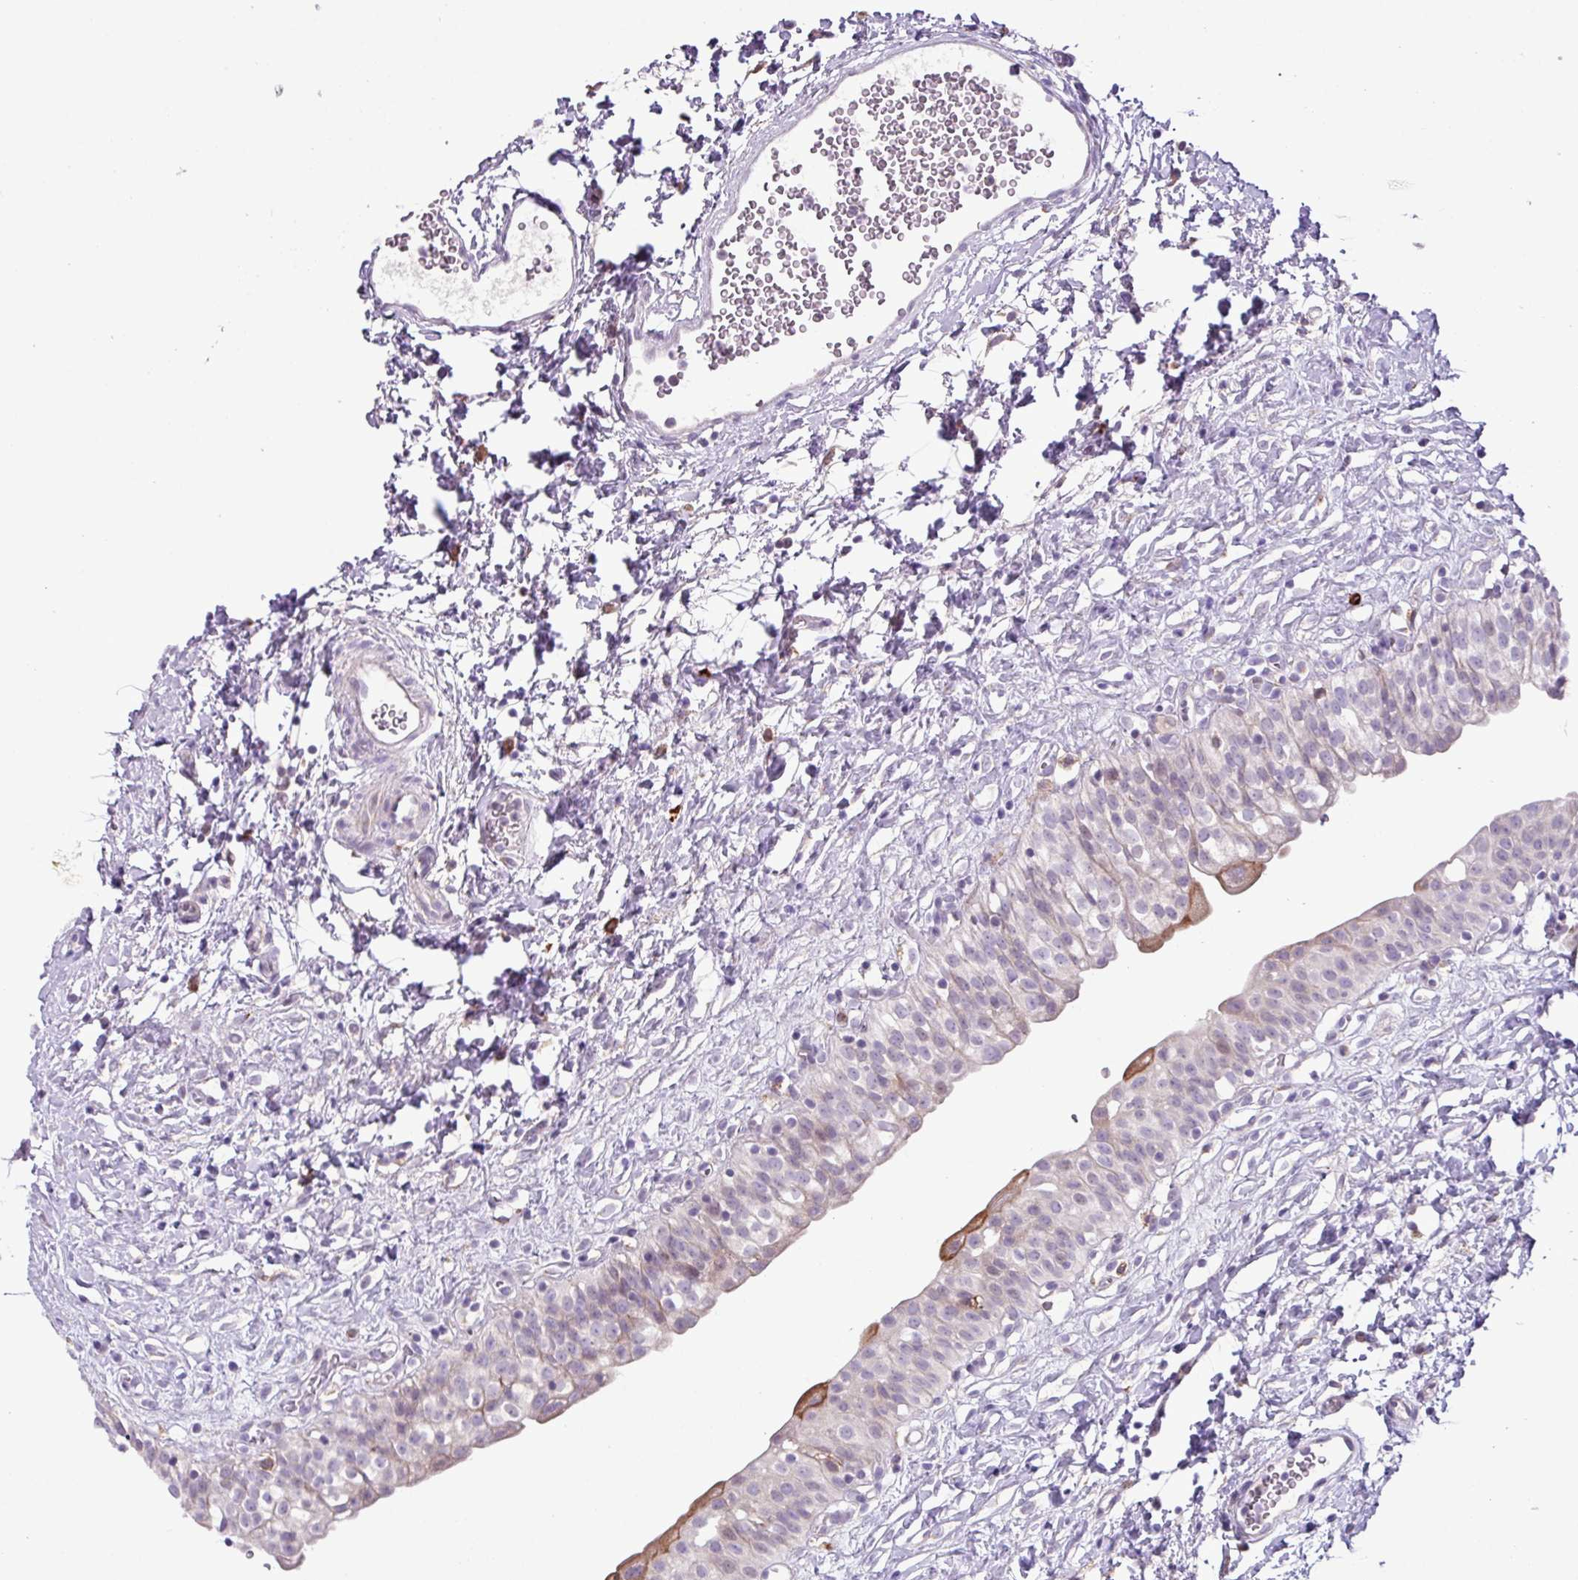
{"staining": {"intensity": "moderate", "quantity": "<25%", "location": "cytoplasmic/membranous"}, "tissue": "urinary bladder", "cell_type": "Urothelial cells", "image_type": "normal", "snomed": [{"axis": "morphology", "description": "Normal tissue, NOS"}, {"axis": "topography", "description": "Urinary bladder"}], "caption": "This histopathology image shows unremarkable urinary bladder stained with immunohistochemistry to label a protein in brown. The cytoplasmic/membranous of urothelial cells show moderate positivity for the protein. Nuclei are counter-stained blue.", "gene": "RGS21", "patient": {"sex": "male", "age": 51}}